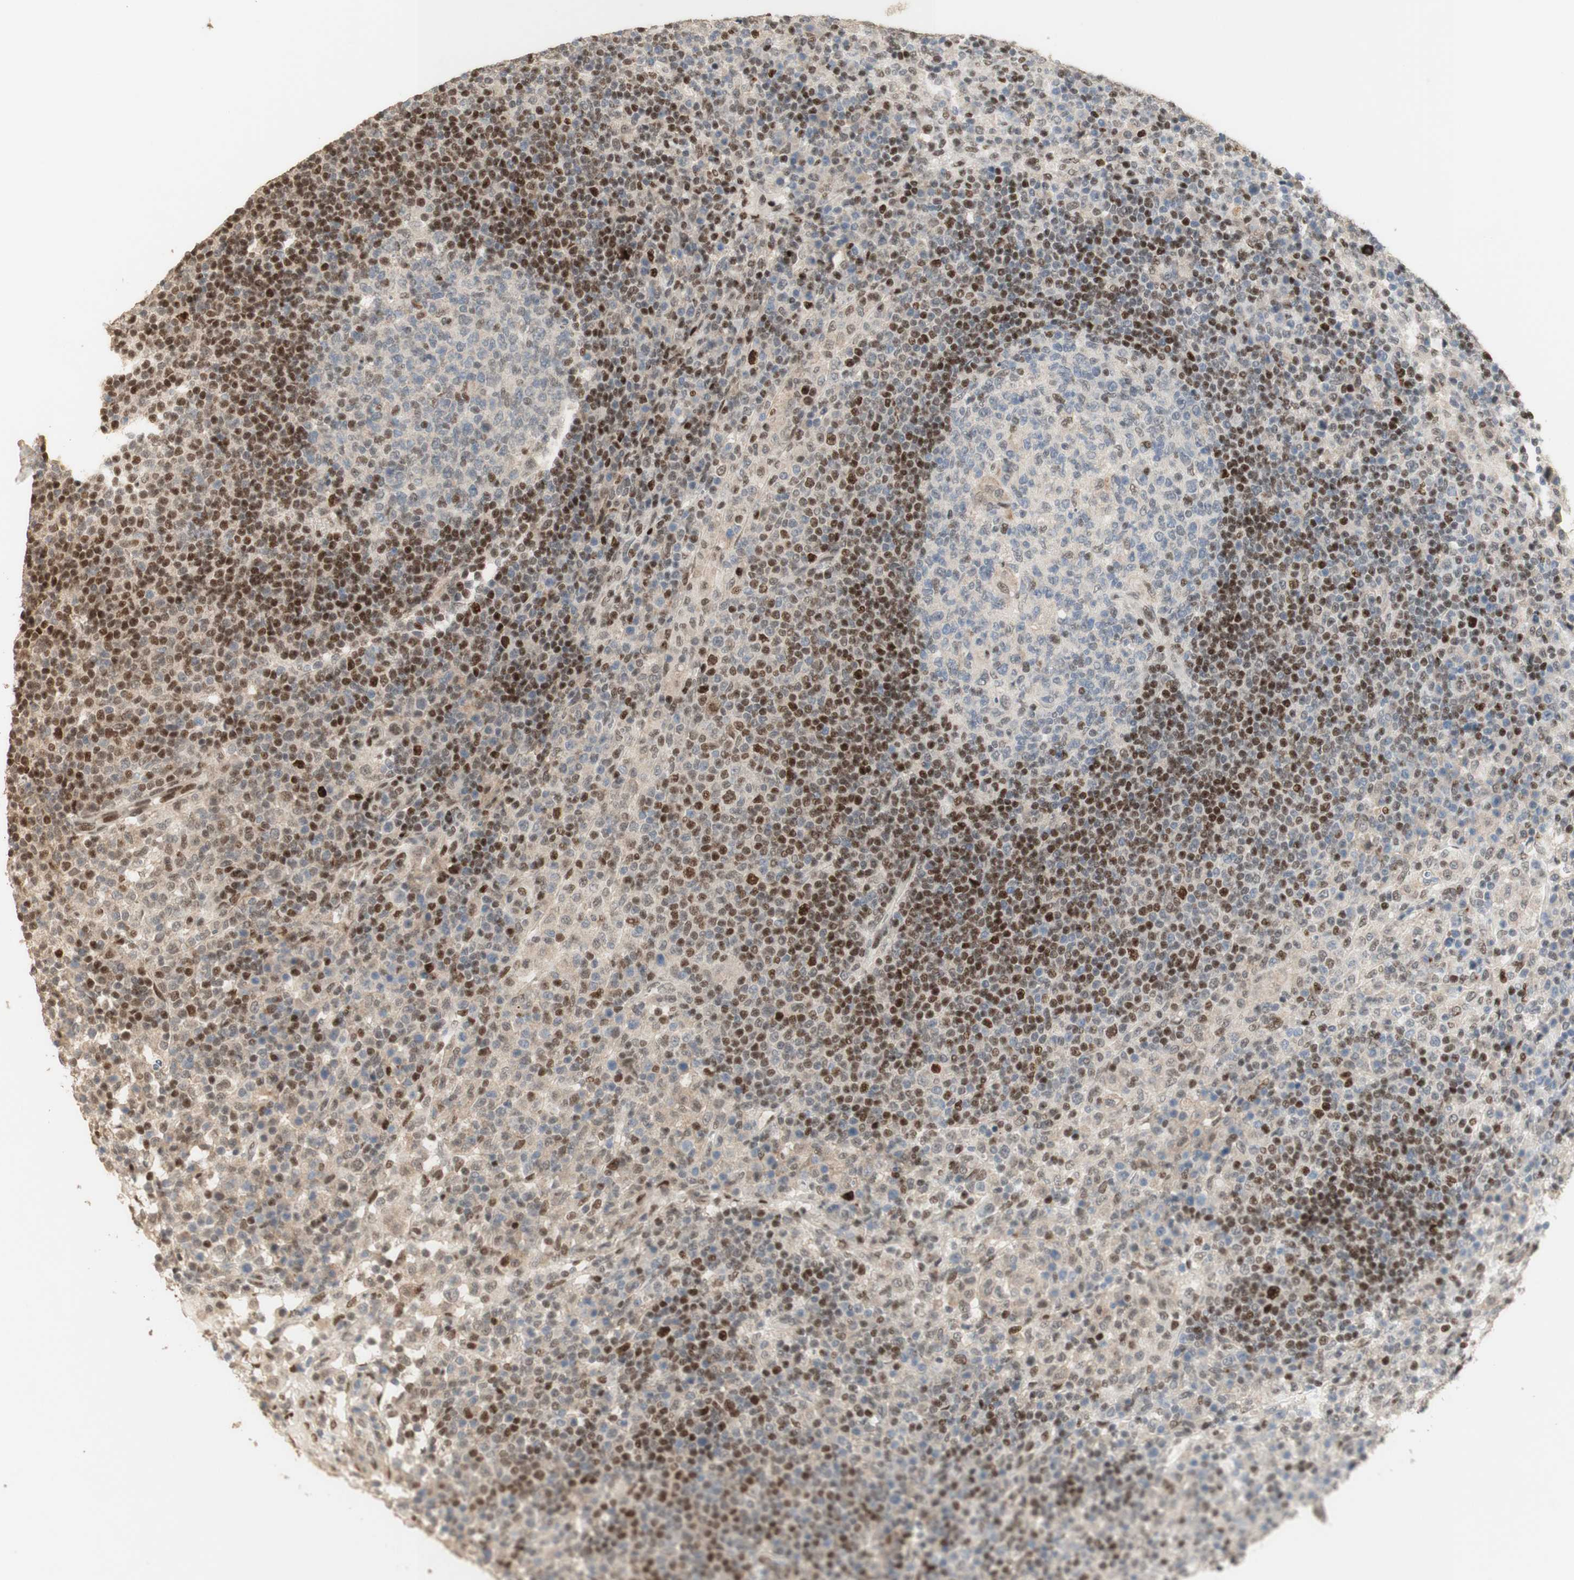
{"staining": {"intensity": "weak", "quantity": "25%-75%", "location": "nuclear"}, "tissue": "lymph node", "cell_type": "Germinal center cells", "image_type": "normal", "snomed": [{"axis": "morphology", "description": "Normal tissue, NOS"}, {"axis": "topography", "description": "Lymph node"}], "caption": "An image showing weak nuclear positivity in about 25%-75% of germinal center cells in unremarkable lymph node, as visualized by brown immunohistochemical staining.", "gene": "FOXP1", "patient": {"sex": "female", "age": 53}}